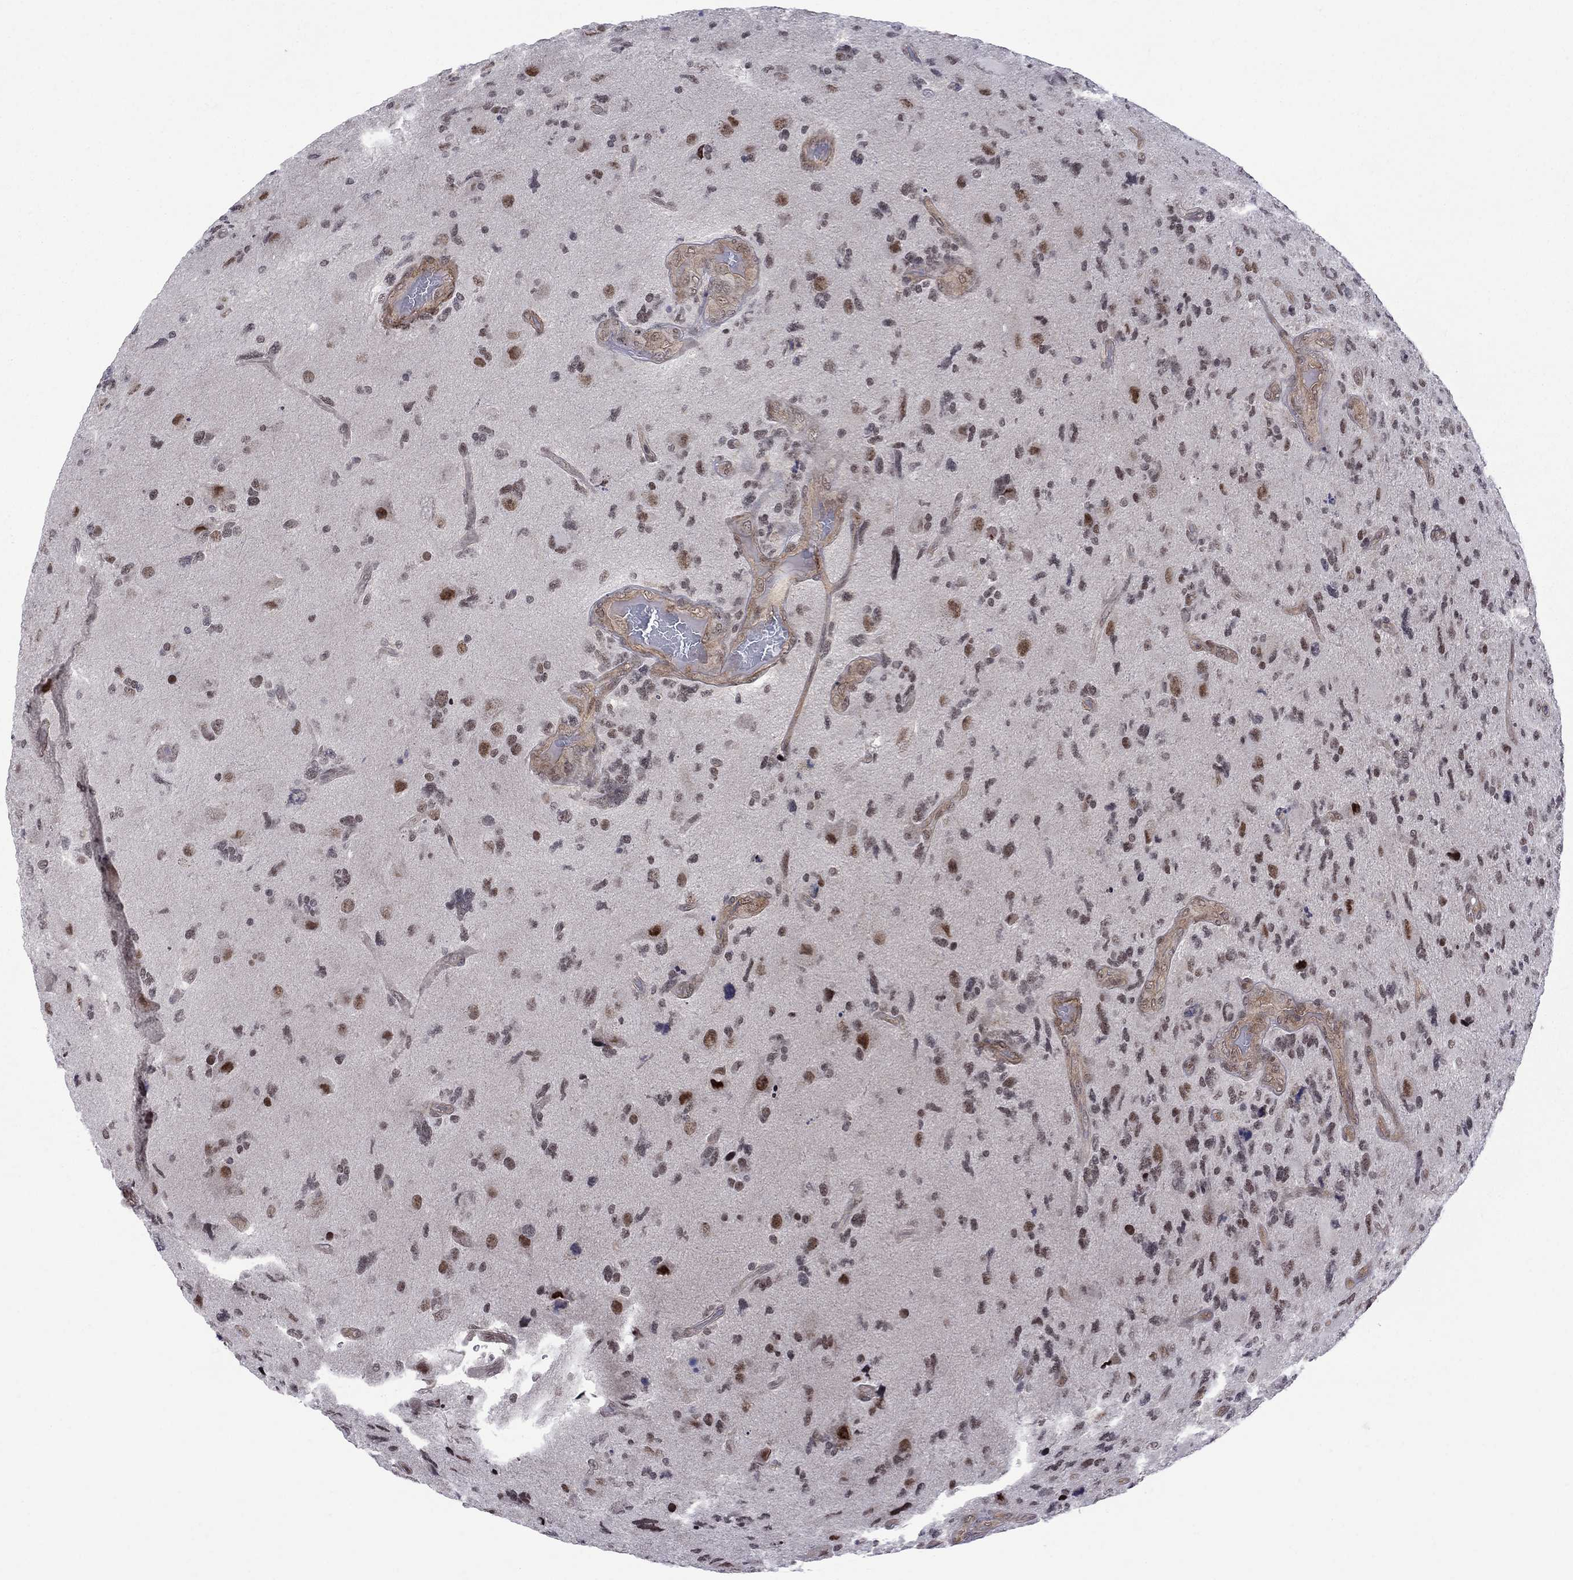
{"staining": {"intensity": "moderate", "quantity": "<25%", "location": "nuclear"}, "tissue": "glioma", "cell_type": "Tumor cells", "image_type": "cancer", "snomed": [{"axis": "morphology", "description": "Glioma, malignant, High grade"}, {"axis": "topography", "description": "Cerebral cortex"}], "caption": "Protein staining shows moderate nuclear positivity in approximately <25% of tumor cells in high-grade glioma (malignant).", "gene": "BRF1", "patient": {"sex": "male", "age": 70}}